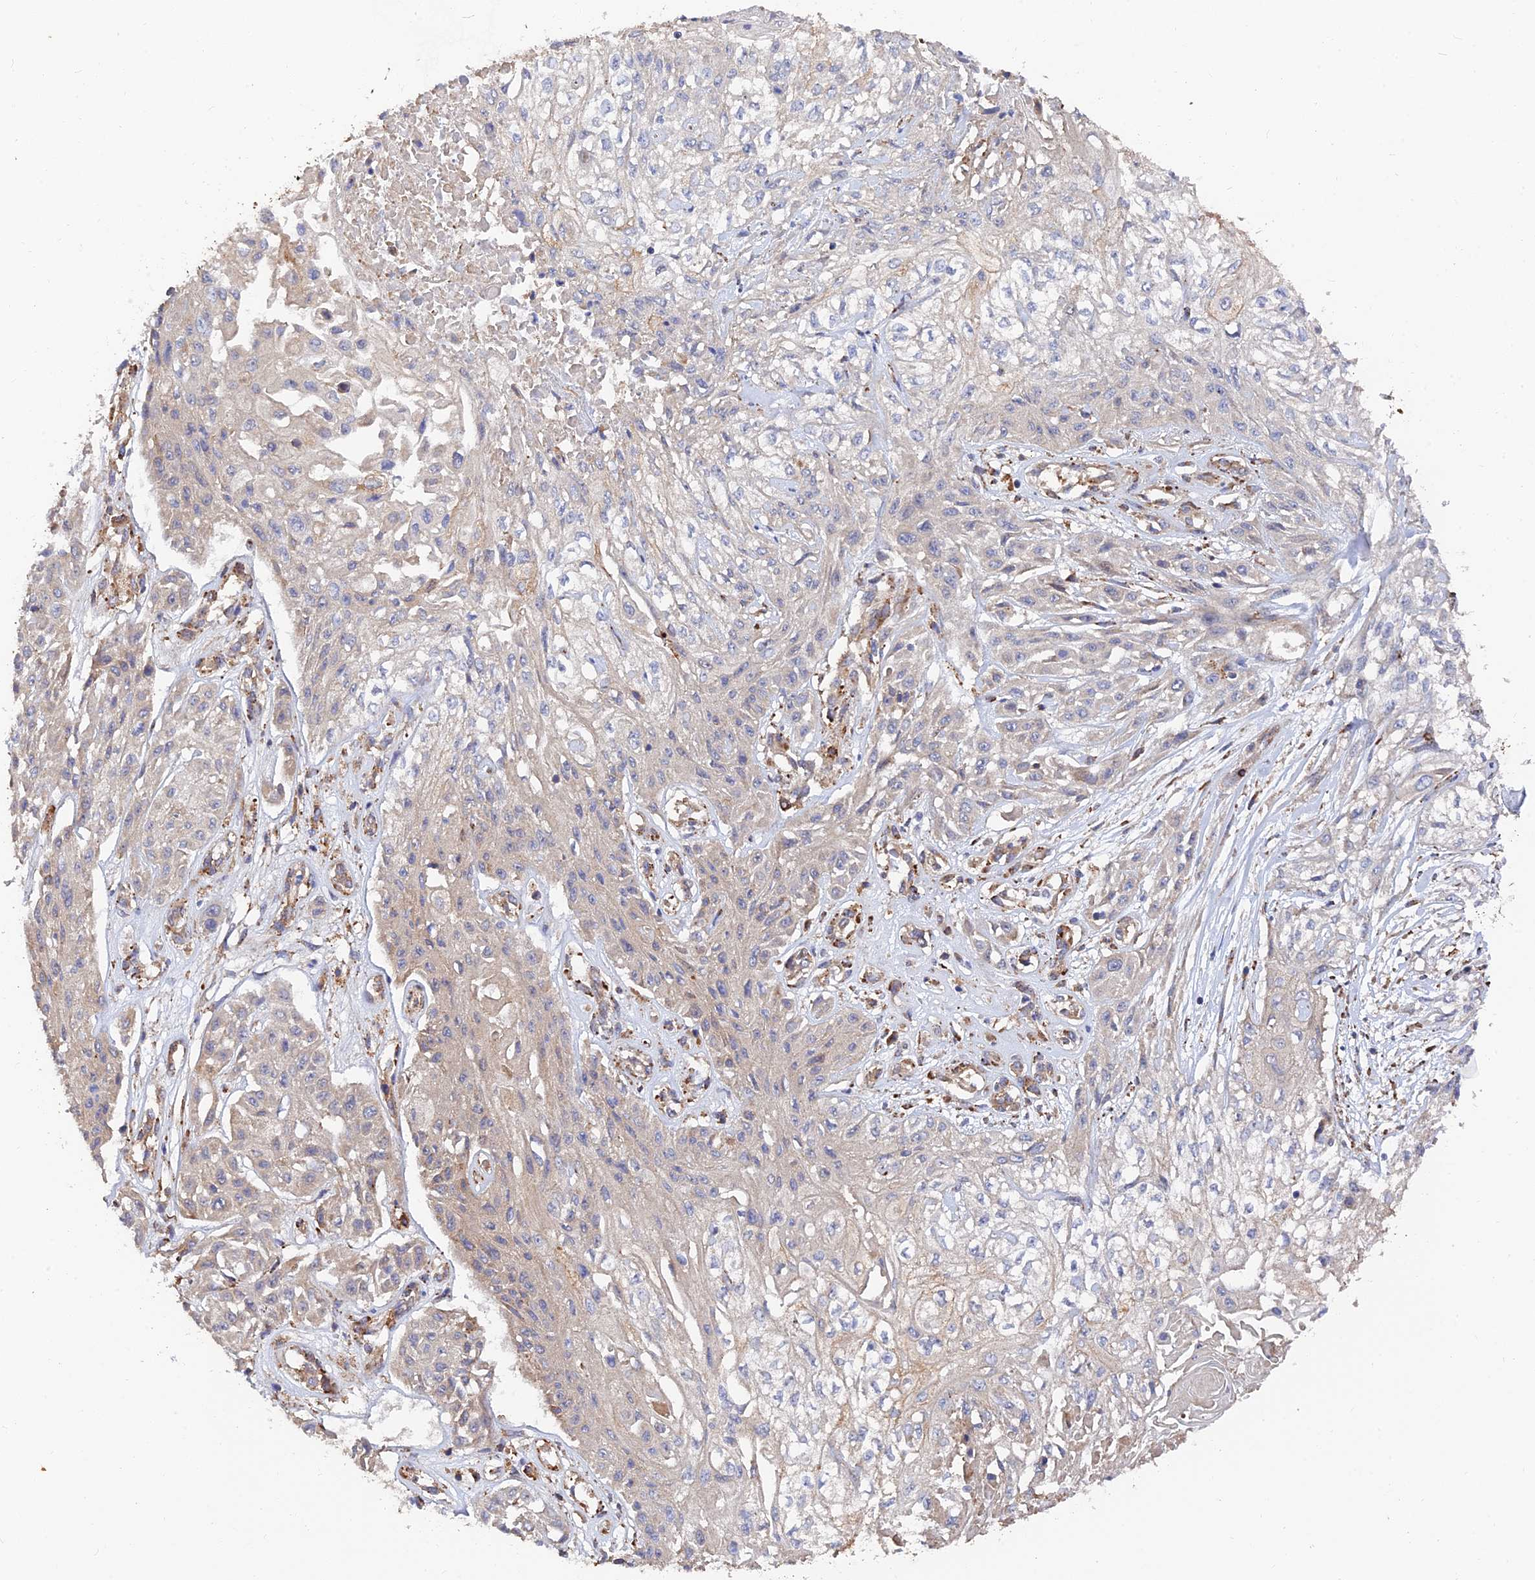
{"staining": {"intensity": "negative", "quantity": "none", "location": "none"}, "tissue": "skin cancer", "cell_type": "Tumor cells", "image_type": "cancer", "snomed": [{"axis": "morphology", "description": "Squamous cell carcinoma, NOS"}, {"axis": "morphology", "description": "Squamous cell carcinoma, metastatic, NOS"}, {"axis": "topography", "description": "Skin"}, {"axis": "topography", "description": "Lymph node"}], "caption": "High power microscopy photomicrograph of an IHC micrograph of metastatic squamous cell carcinoma (skin), revealing no significant staining in tumor cells.", "gene": "WBP11", "patient": {"sex": "male", "age": 75}}